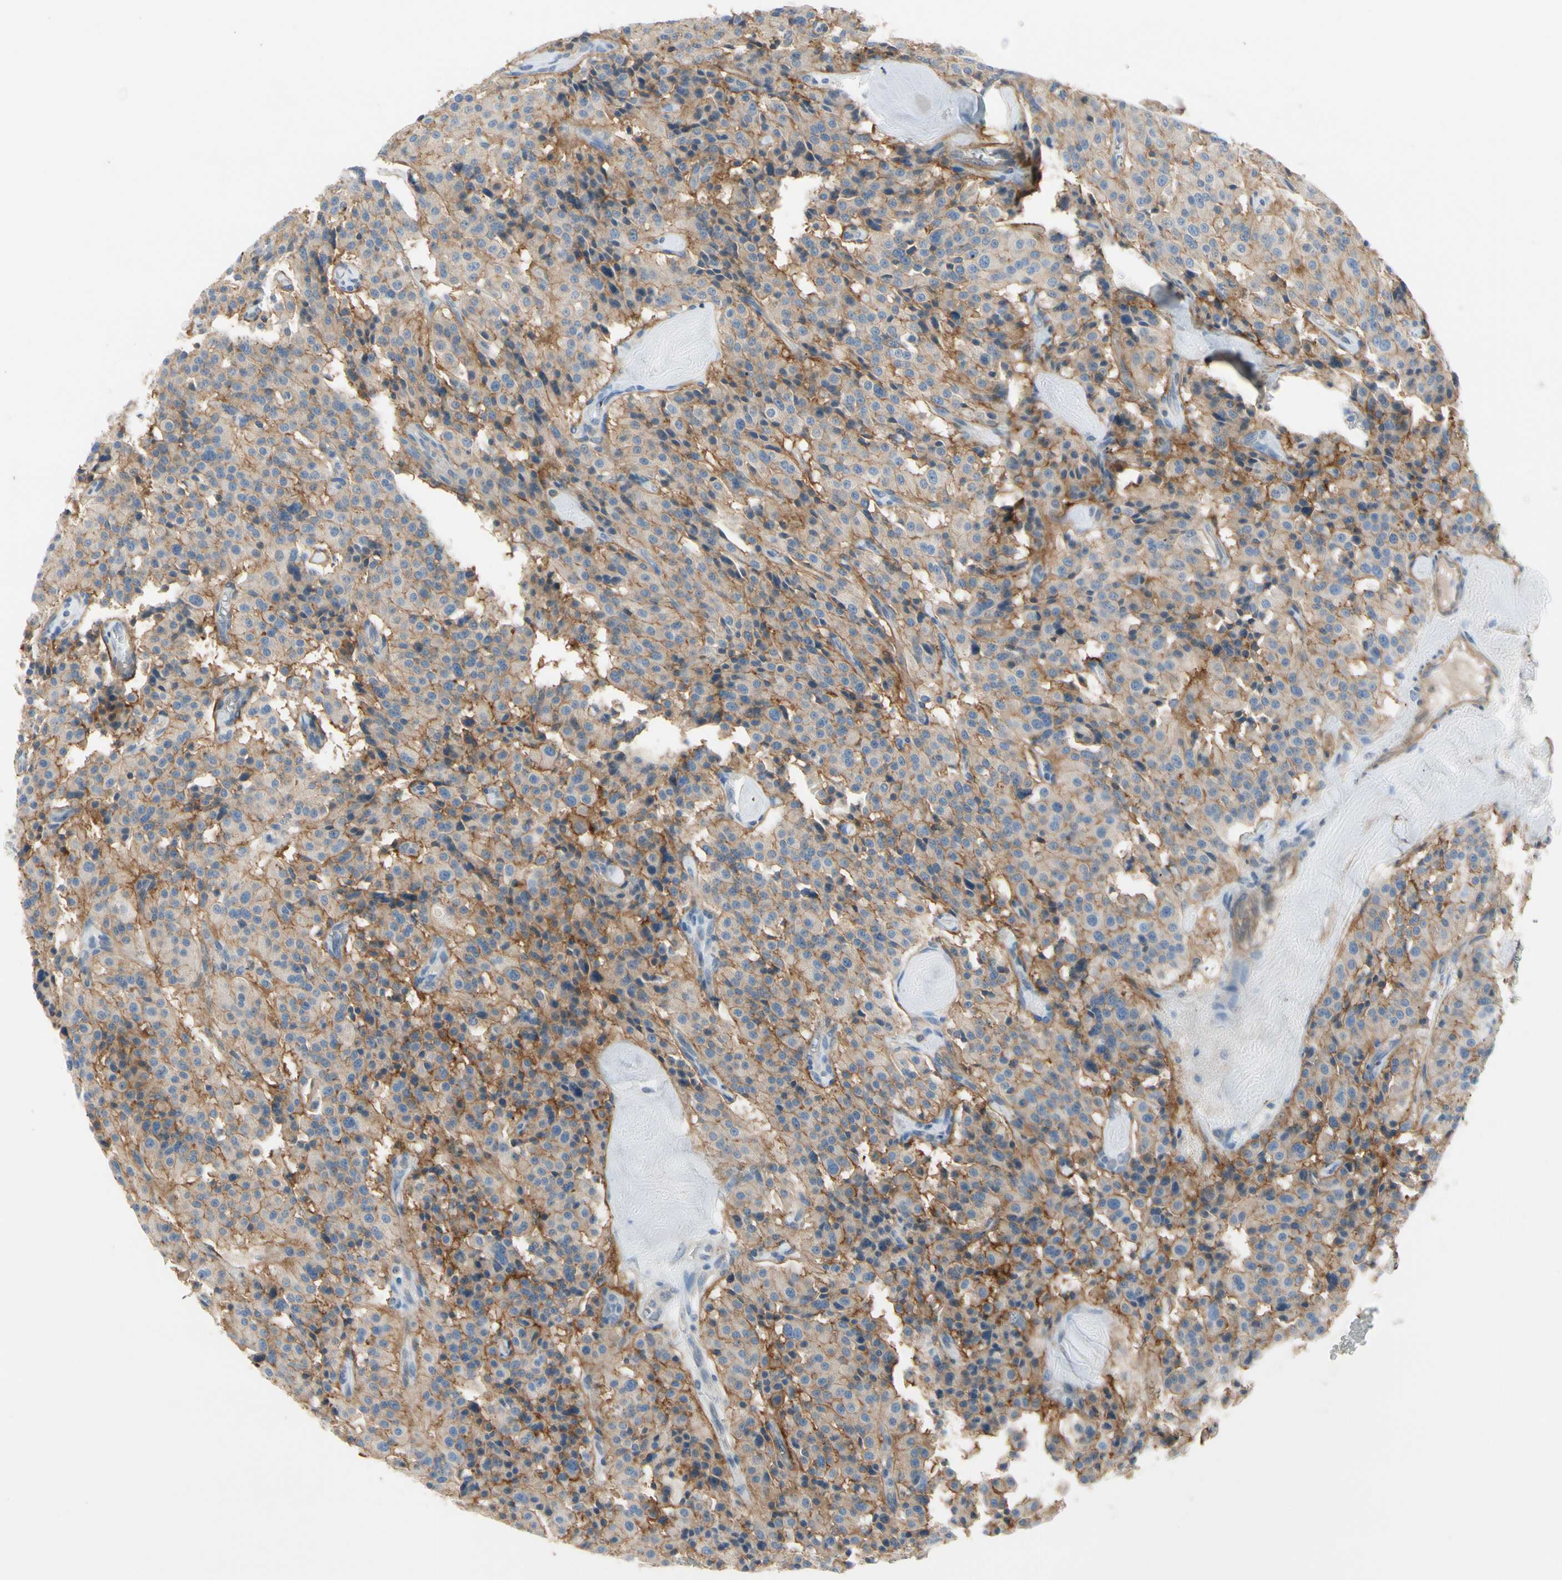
{"staining": {"intensity": "moderate", "quantity": ">75%", "location": "cytoplasmic/membranous"}, "tissue": "carcinoid", "cell_type": "Tumor cells", "image_type": "cancer", "snomed": [{"axis": "morphology", "description": "Carcinoid, malignant, NOS"}, {"axis": "topography", "description": "Lung"}], "caption": "Carcinoid stained with a brown dye displays moderate cytoplasmic/membranous positive positivity in approximately >75% of tumor cells.", "gene": "ITGA3", "patient": {"sex": "male", "age": 30}}